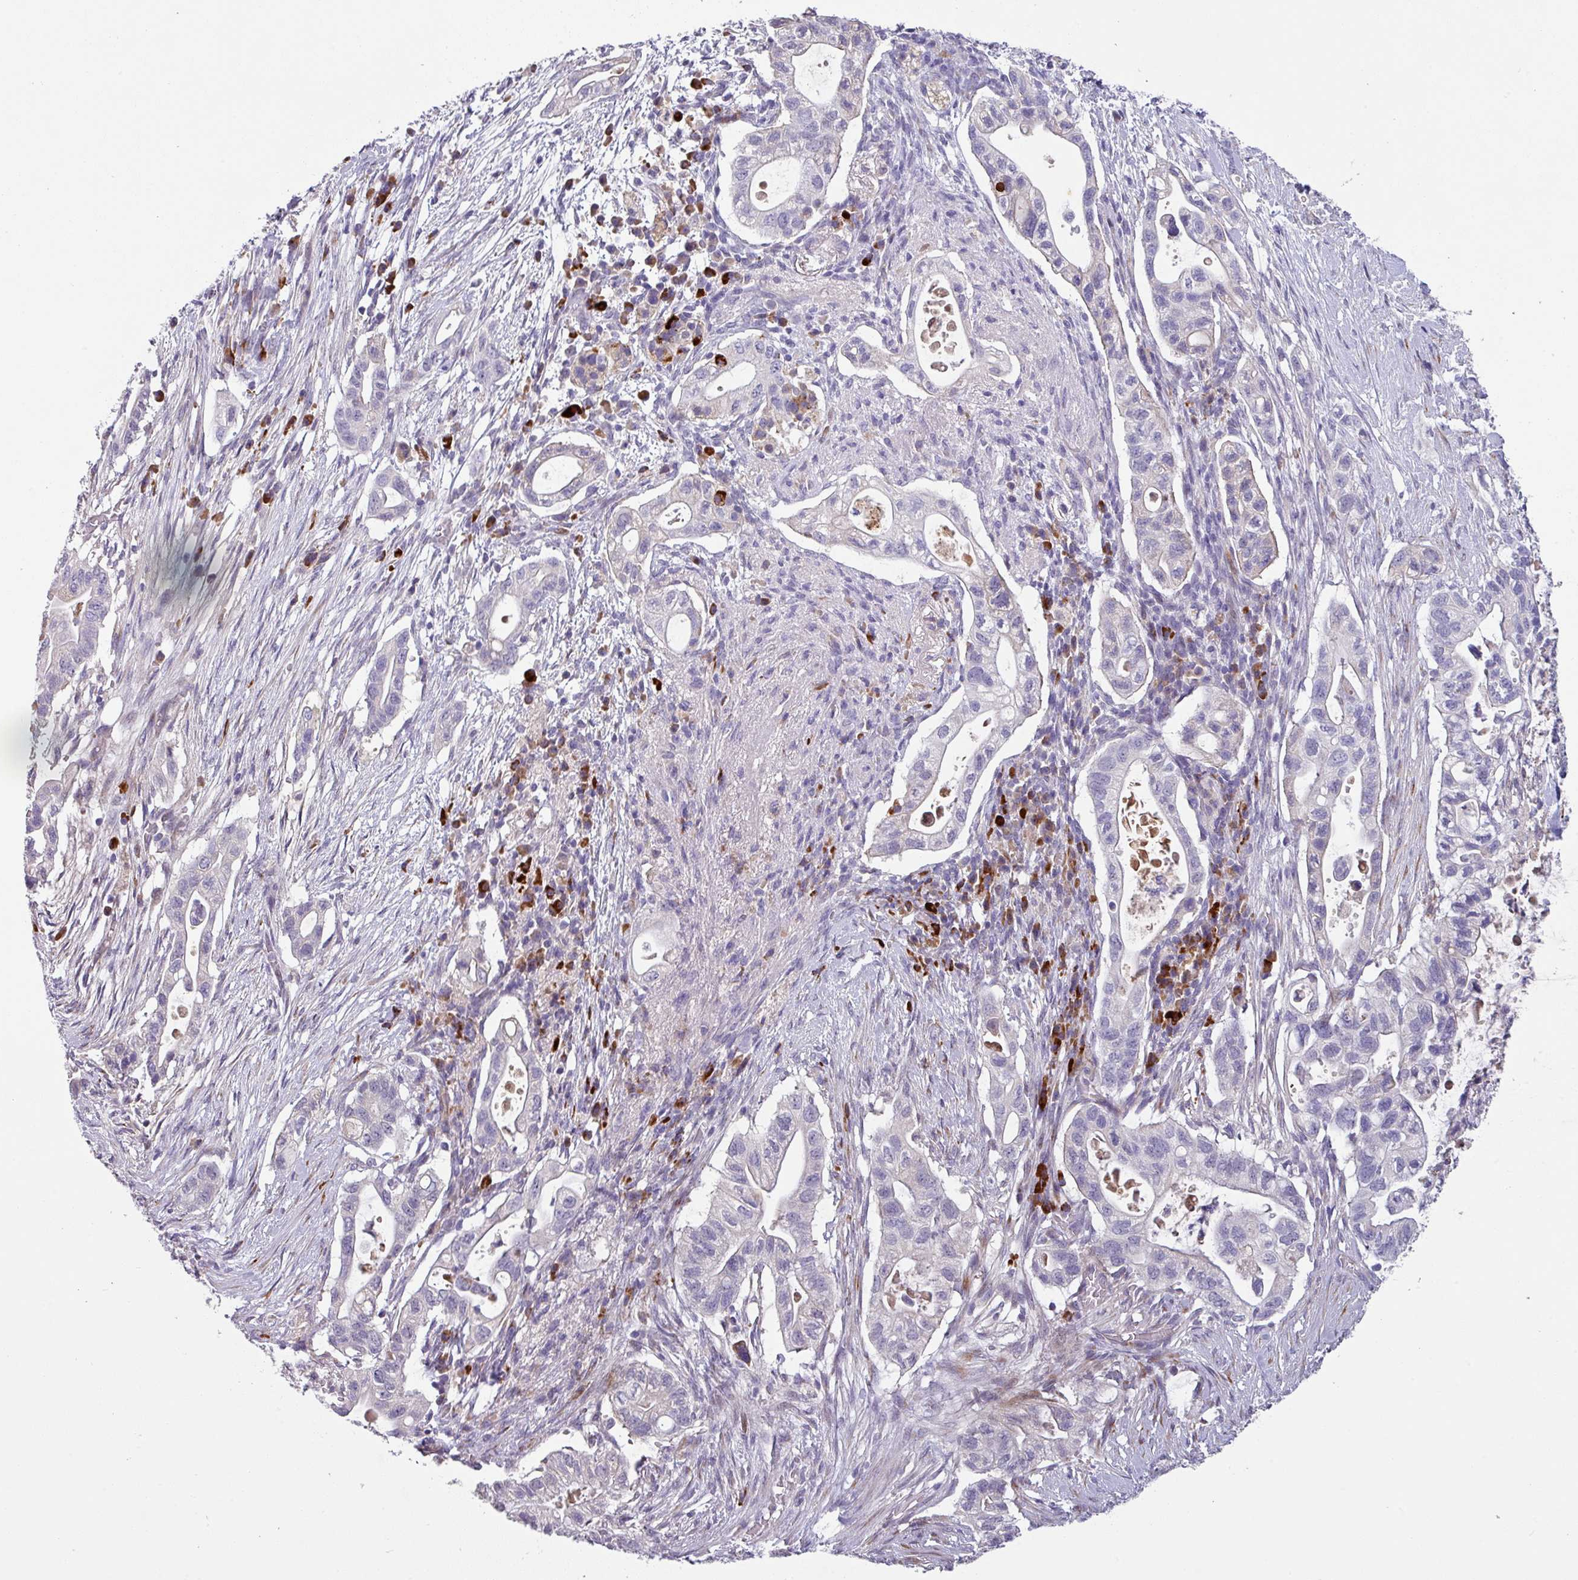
{"staining": {"intensity": "negative", "quantity": "none", "location": "none"}, "tissue": "pancreatic cancer", "cell_type": "Tumor cells", "image_type": "cancer", "snomed": [{"axis": "morphology", "description": "Adenocarcinoma, NOS"}, {"axis": "topography", "description": "Pancreas"}], "caption": "Pancreatic cancer (adenocarcinoma) was stained to show a protein in brown. There is no significant staining in tumor cells.", "gene": "KLHL3", "patient": {"sex": "female", "age": 72}}